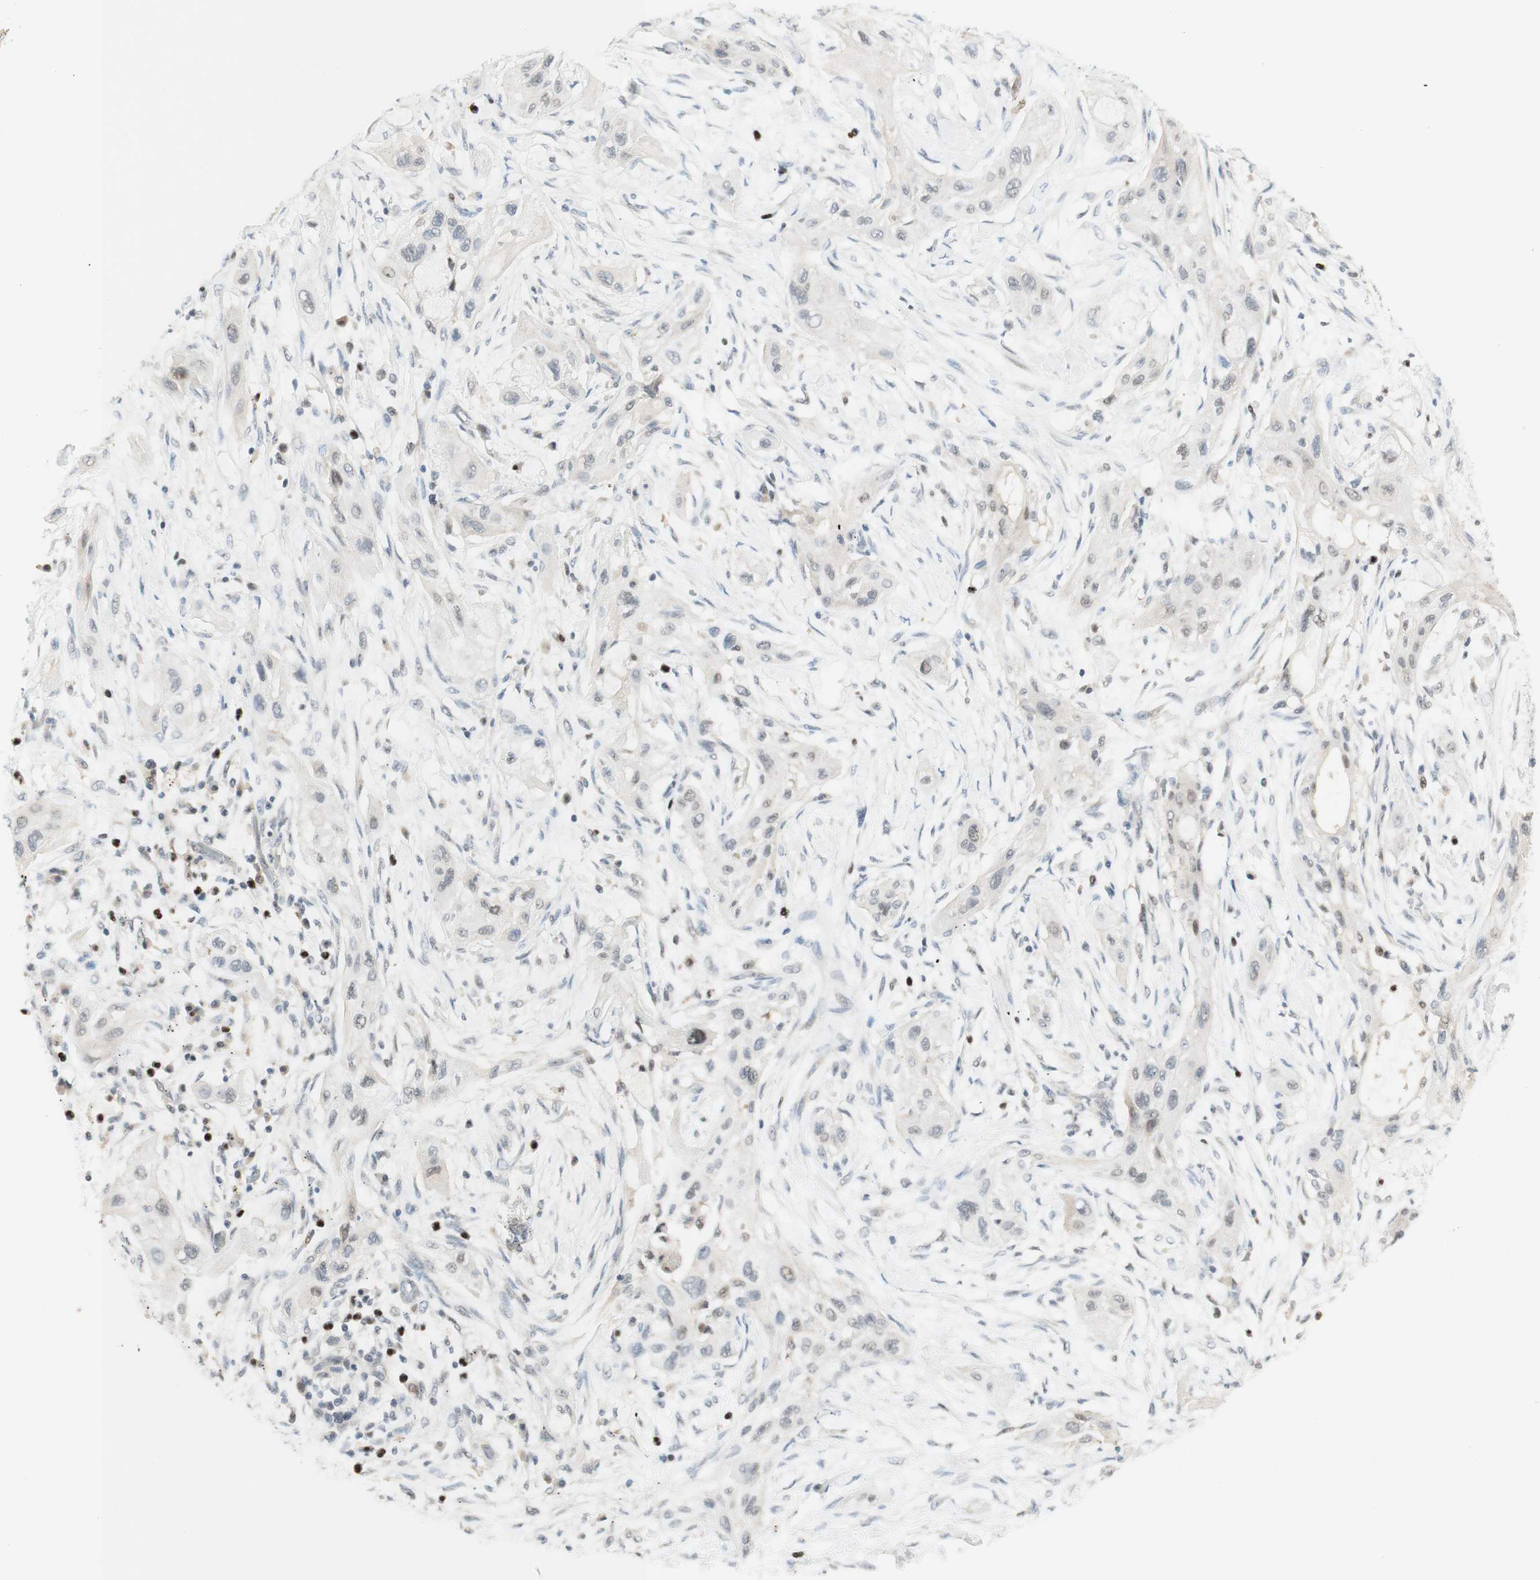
{"staining": {"intensity": "weak", "quantity": "<25%", "location": "nuclear"}, "tissue": "lung cancer", "cell_type": "Tumor cells", "image_type": "cancer", "snomed": [{"axis": "morphology", "description": "Squamous cell carcinoma, NOS"}, {"axis": "topography", "description": "Lung"}], "caption": "The image exhibits no significant expression in tumor cells of lung cancer (squamous cell carcinoma).", "gene": "RFNG", "patient": {"sex": "female", "age": 47}}